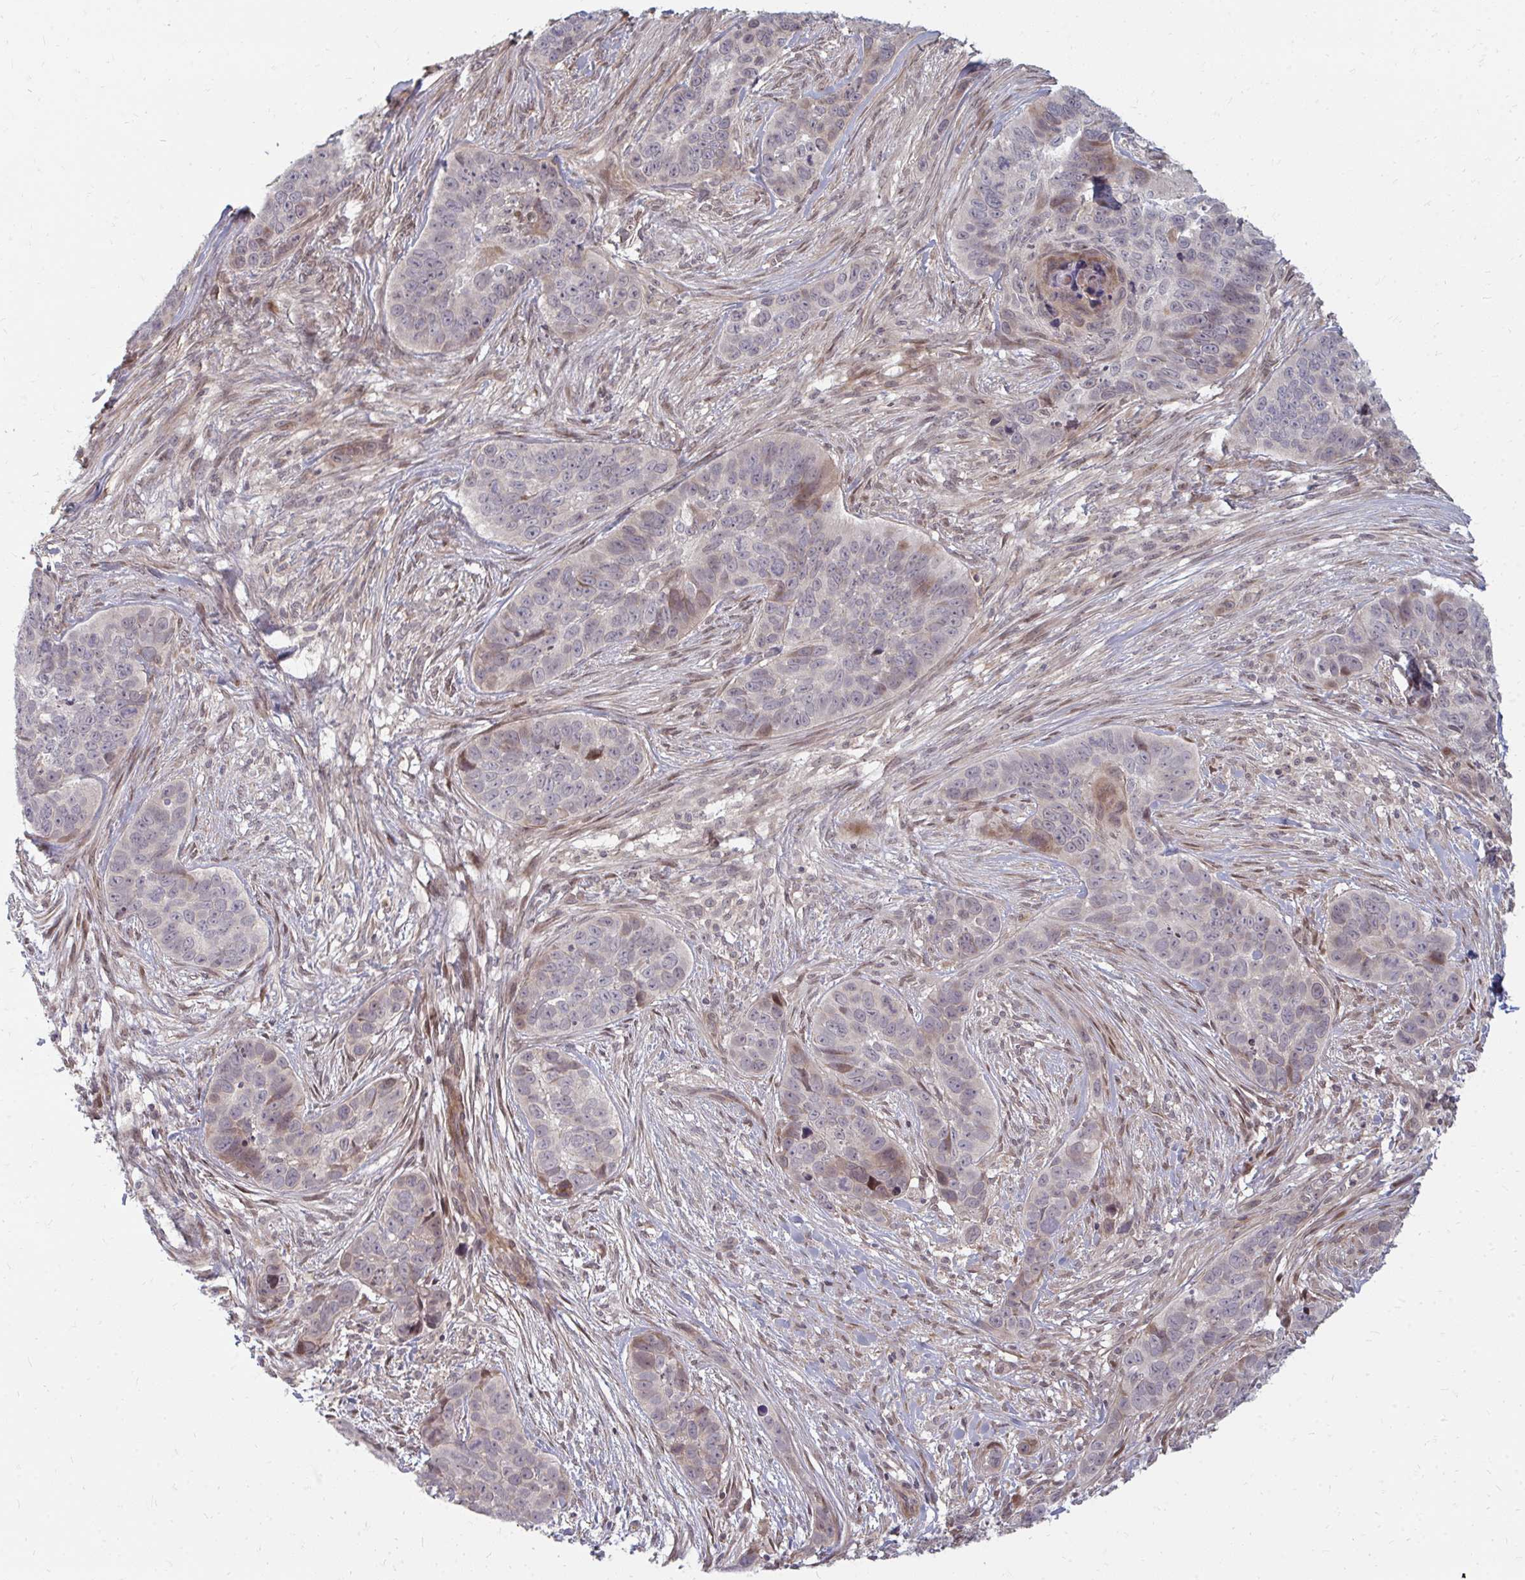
{"staining": {"intensity": "weak", "quantity": "<25%", "location": "cytoplasmic/membranous,nuclear"}, "tissue": "skin cancer", "cell_type": "Tumor cells", "image_type": "cancer", "snomed": [{"axis": "morphology", "description": "Basal cell carcinoma"}, {"axis": "topography", "description": "Skin"}], "caption": "Tumor cells show no significant expression in skin cancer.", "gene": "ZNF285", "patient": {"sex": "female", "age": 82}}